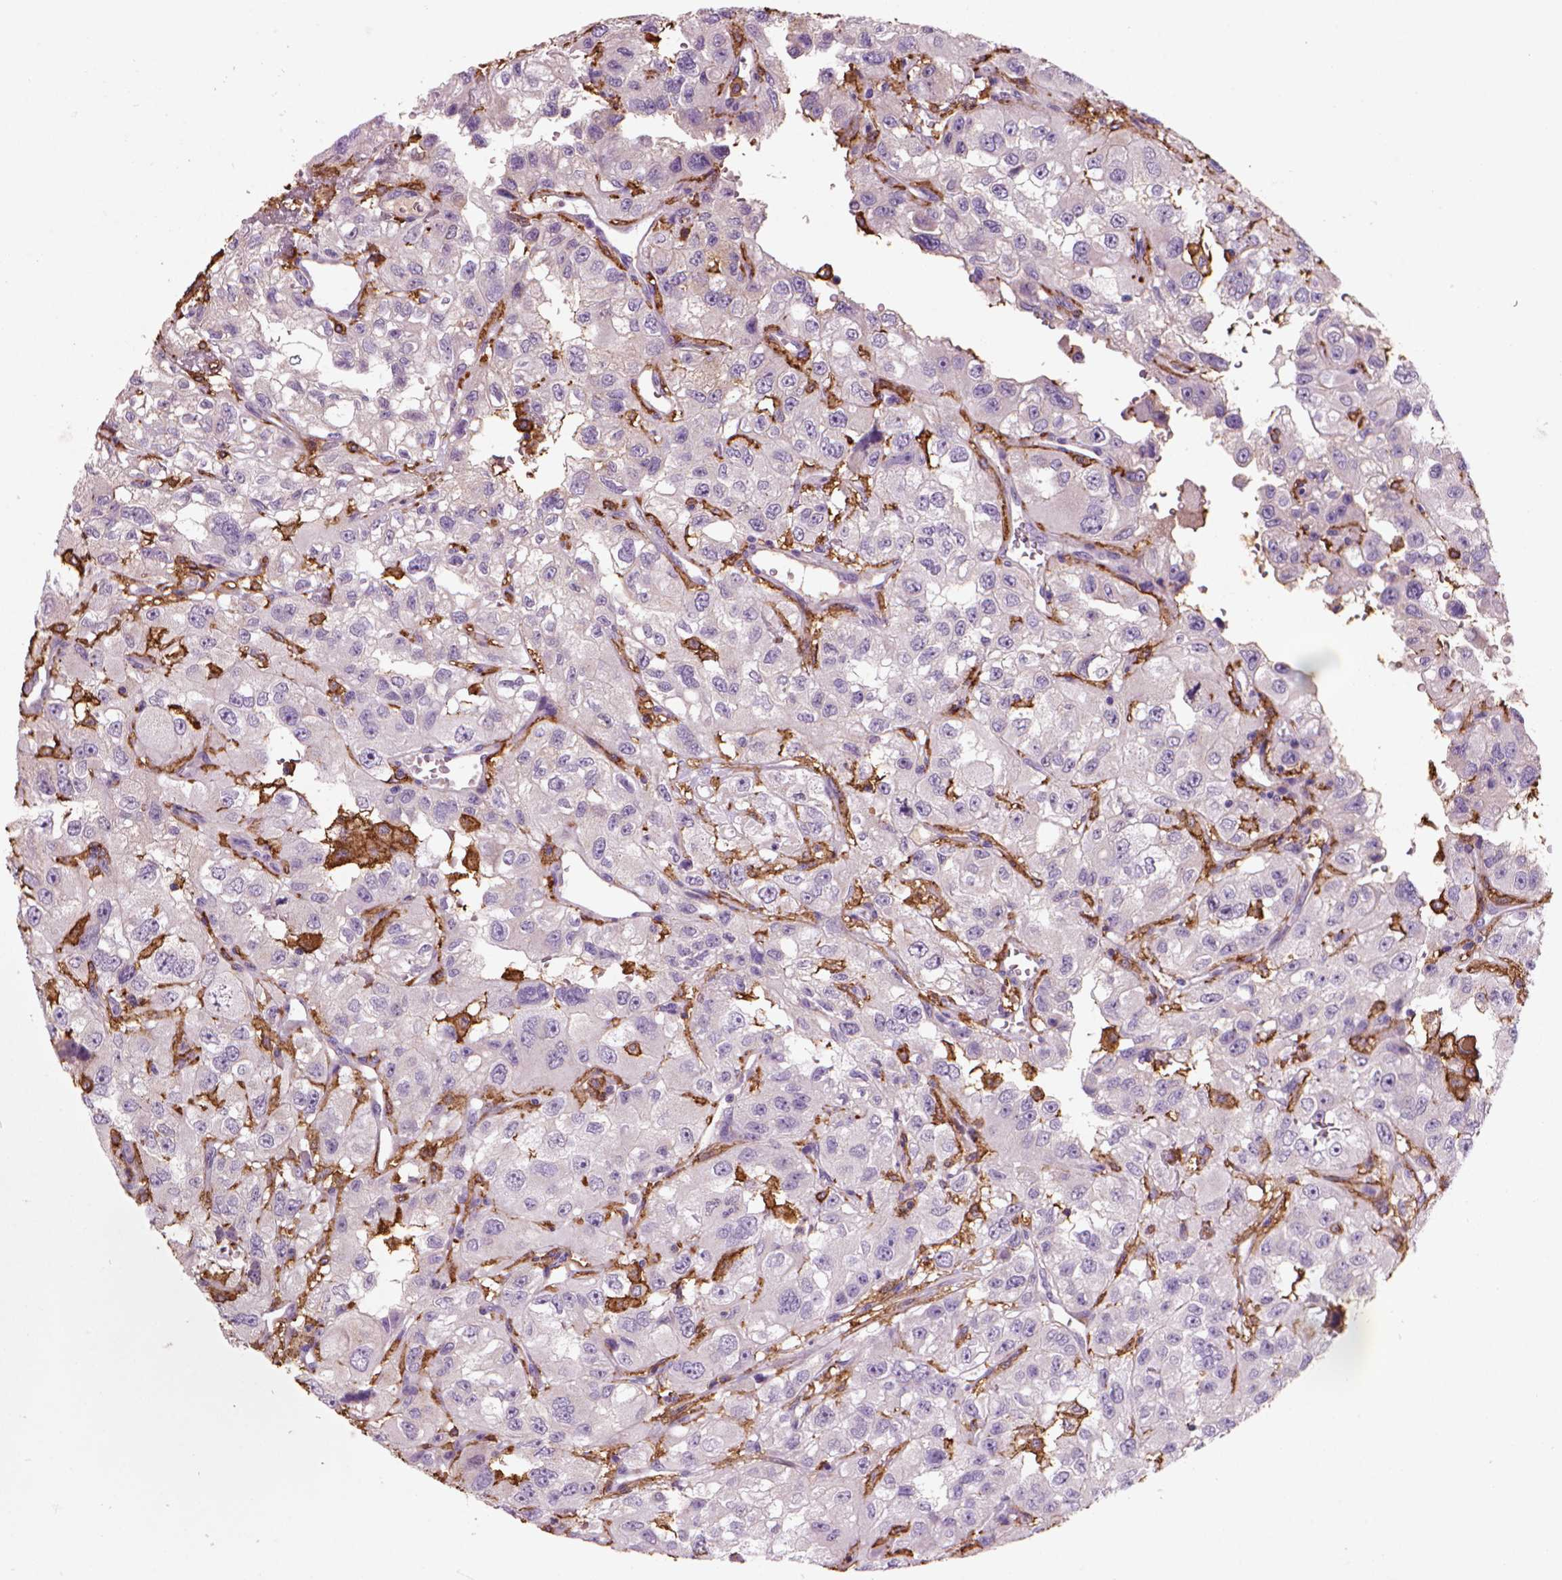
{"staining": {"intensity": "negative", "quantity": "none", "location": "none"}, "tissue": "renal cancer", "cell_type": "Tumor cells", "image_type": "cancer", "snomed": [{"axis": "morphology", "description": "Adenocarcinoma, NOS"}, {"axis": "topography", "description": "Kidney"}], "caption": "Tumor cells are negative for brown protein staining in renal cancer (adenocarcinoma).", "gene": "CD14", "patient": {"sex": "male", "age": 64}}